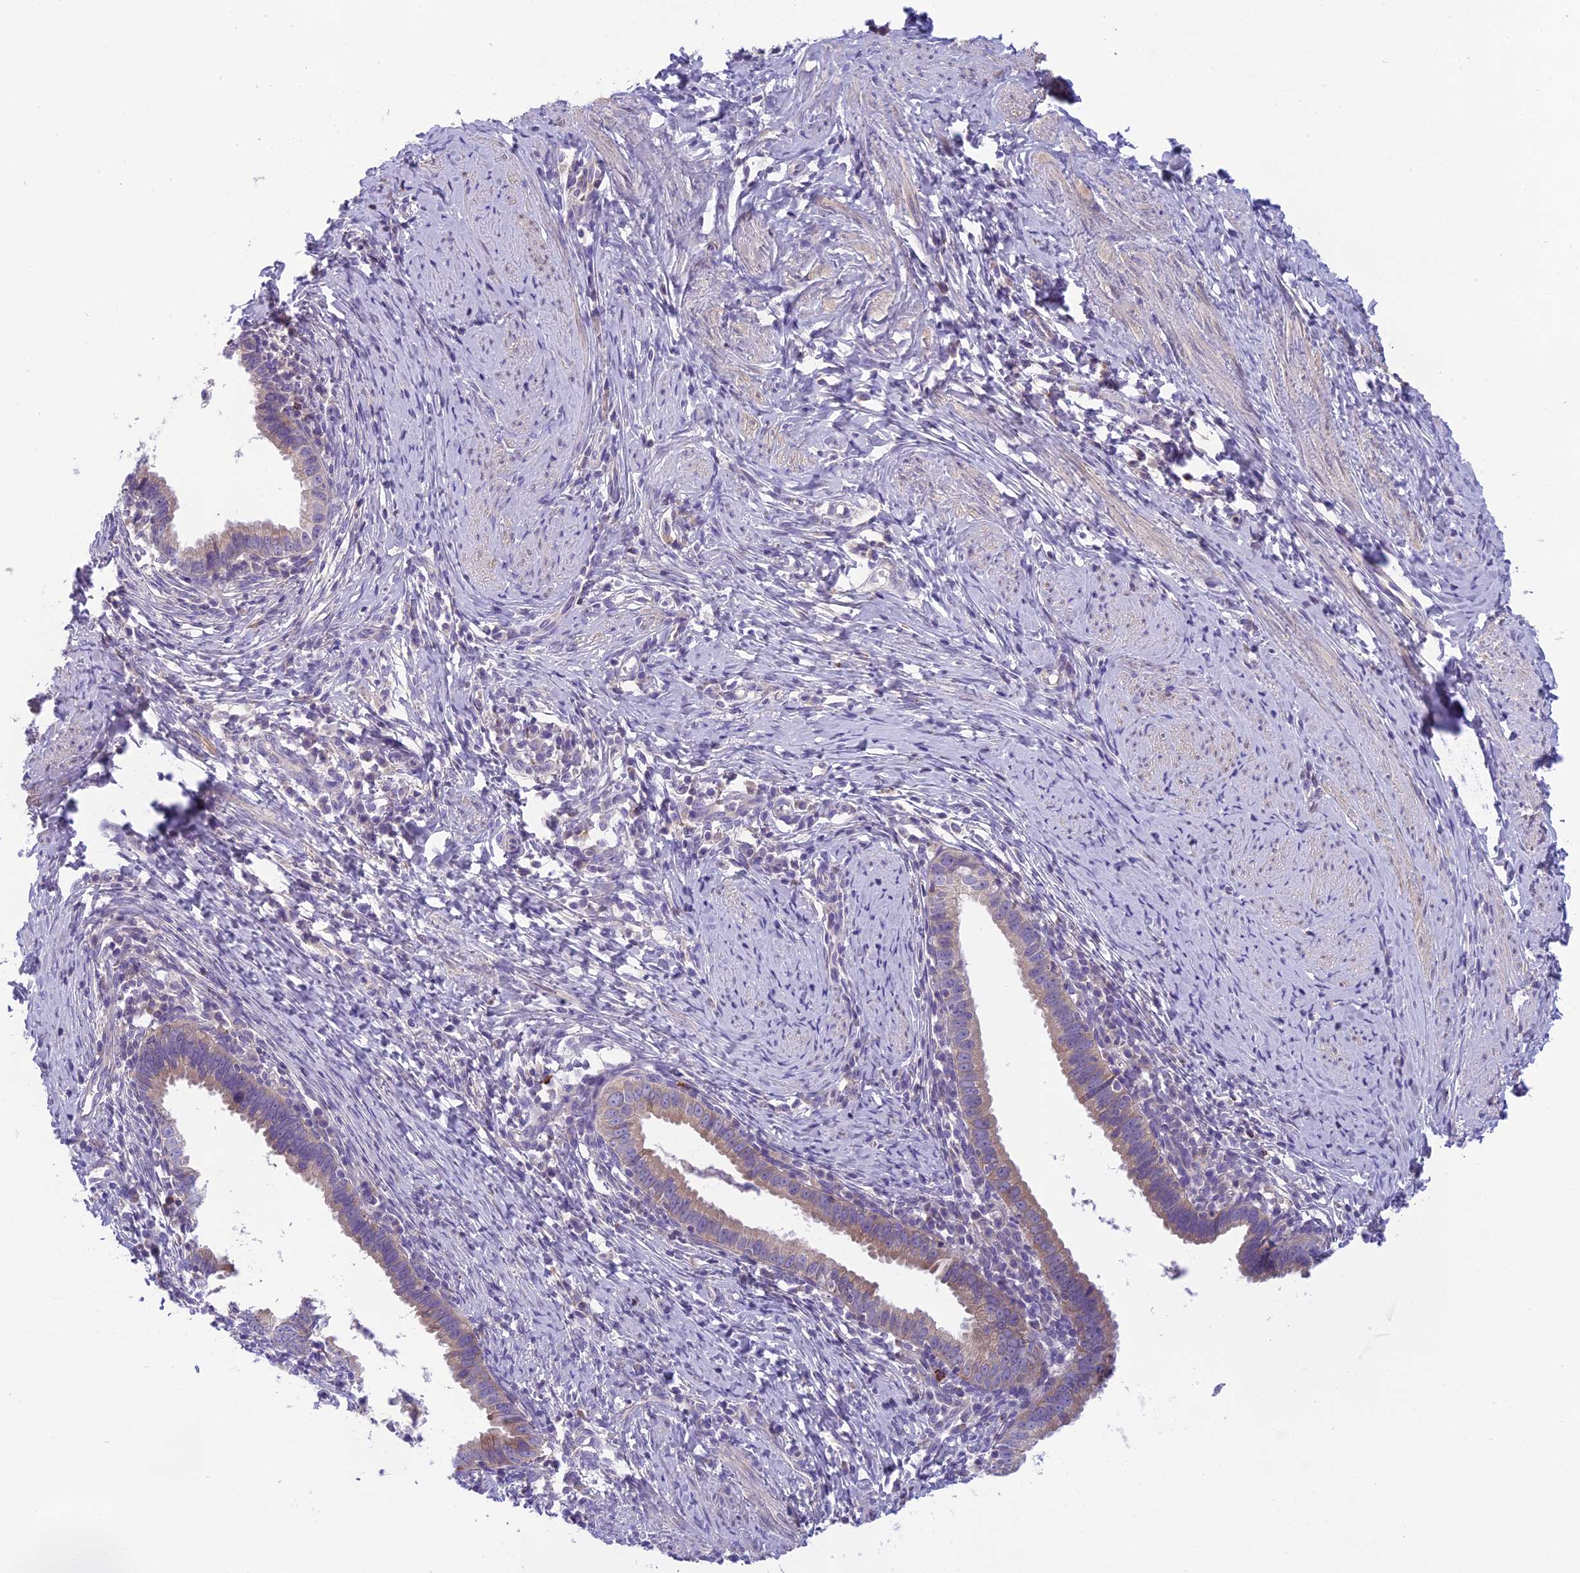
{"staining": {"intensity": "weak", "quantity": "25%-75%", "location": "cytoplasmic/membranous"}, "tissue": "cervical cancer", "cell_type": "Tumor cells", "image_type": "cancer", "snomed": [{"axis": "morphology", "description": "Adenocarcinoma, NOS"}, {"axis": "topography", "description": "Cervix"}], "caption": "Protein staining displays weak cytoplasmic/membranous staining in approximately 25%-75% of tumor cells in cervical adenocarcinoma. The staining was performed using DAB, with brown indicating positive protein expression. Nuclei are stained blue with hematoxylin.", "gene": "ARHGEF37", "patient": {"sex": "female", "age": 36}}